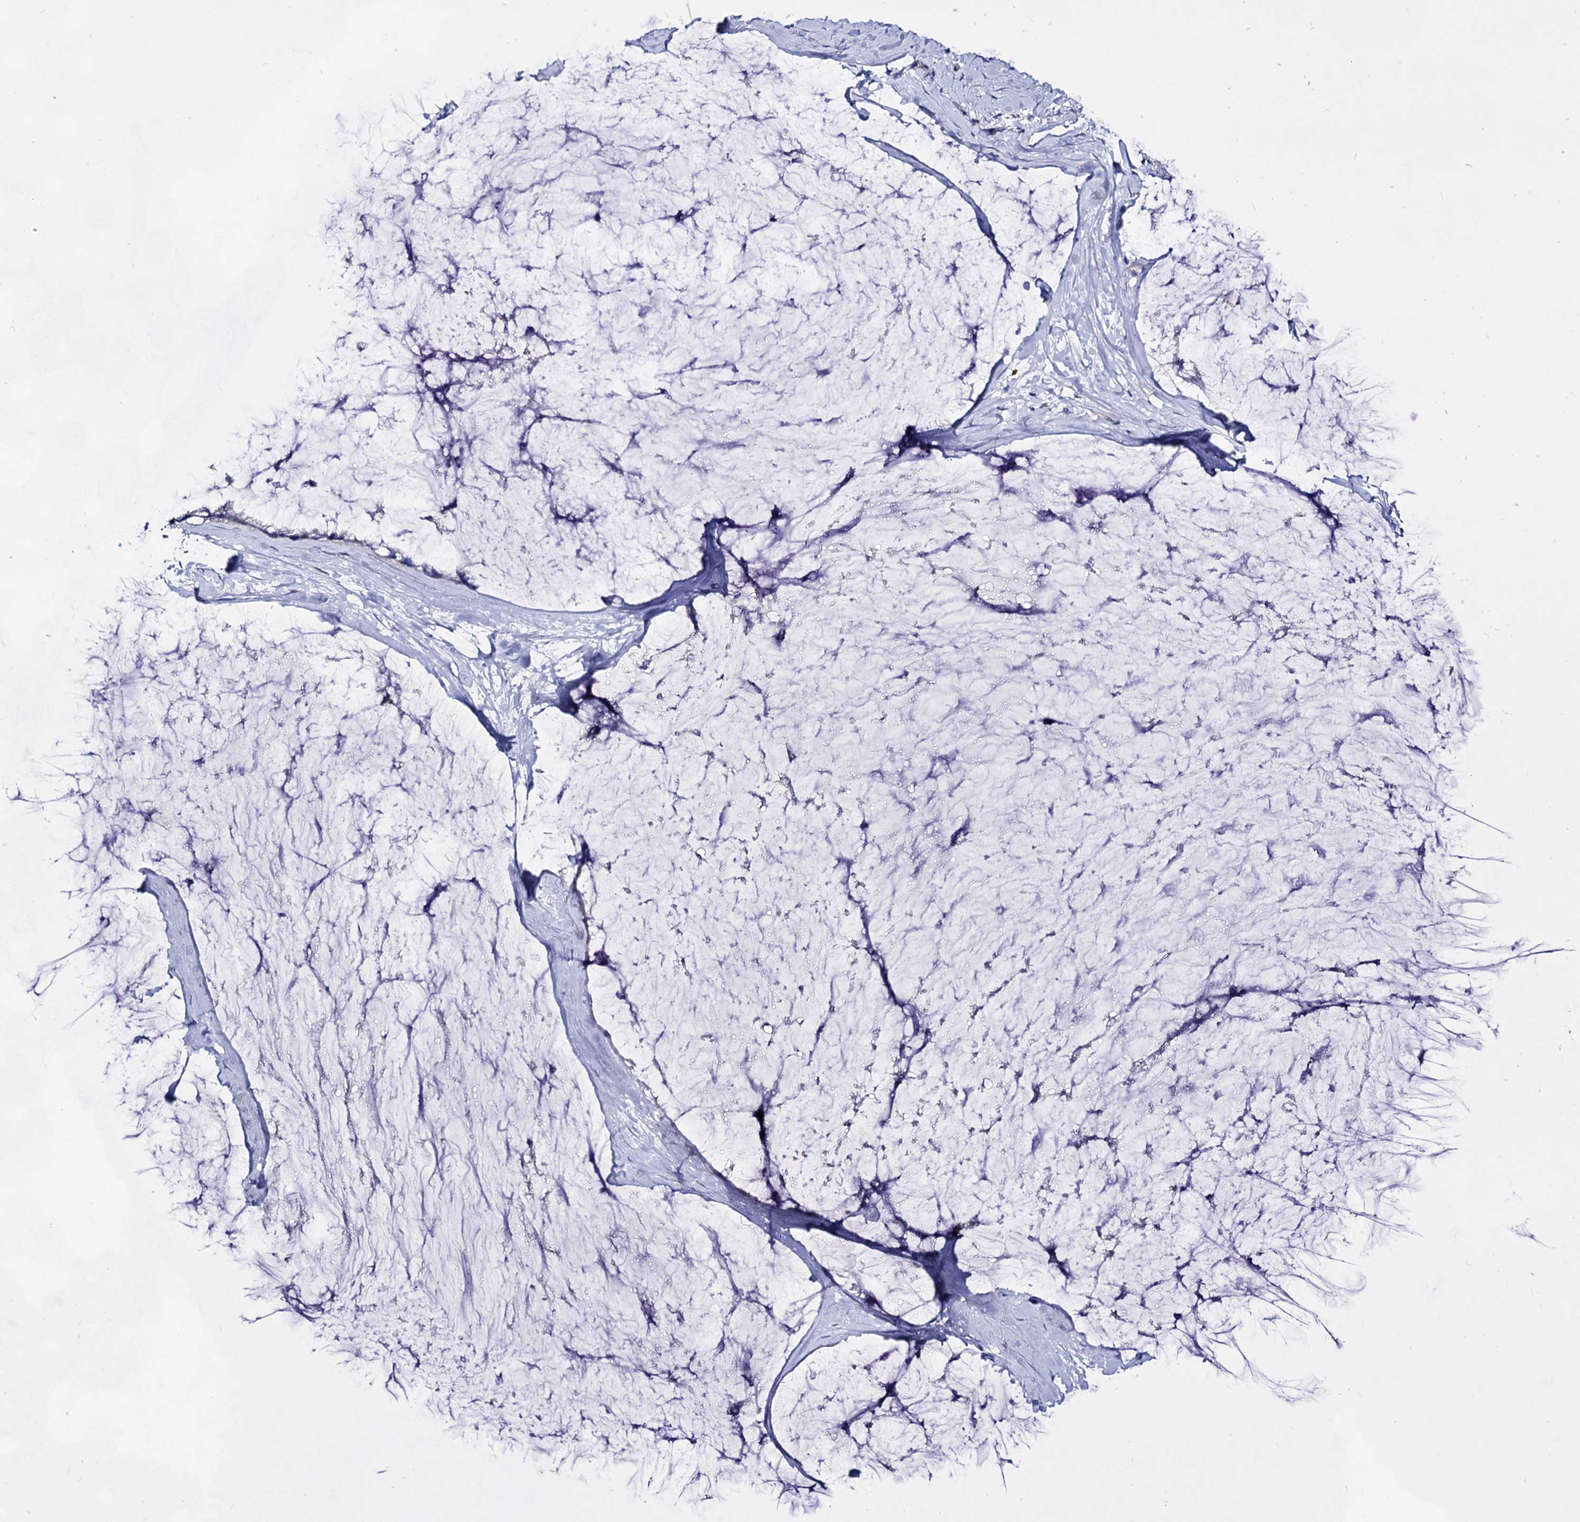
{"staining": {"intensity": "negative", "quantity": "none", "location": "none"}, "tissue": "ovarian cancer", "cell_type": "Tumor cells", "image_type": "cancer", "snomed": [{"axis": "morphology", "description": "Cystadenocarcinoma, mucinous, NOS"}, {"axis": "topography", "description": "Ovary"}], "caption": "DAB immunohistochemical staining of ovarian cancer shows no significant positivity in tumor cells.", "gene": "PLIN1", "patient": {"sex": "female", "age": 39}}